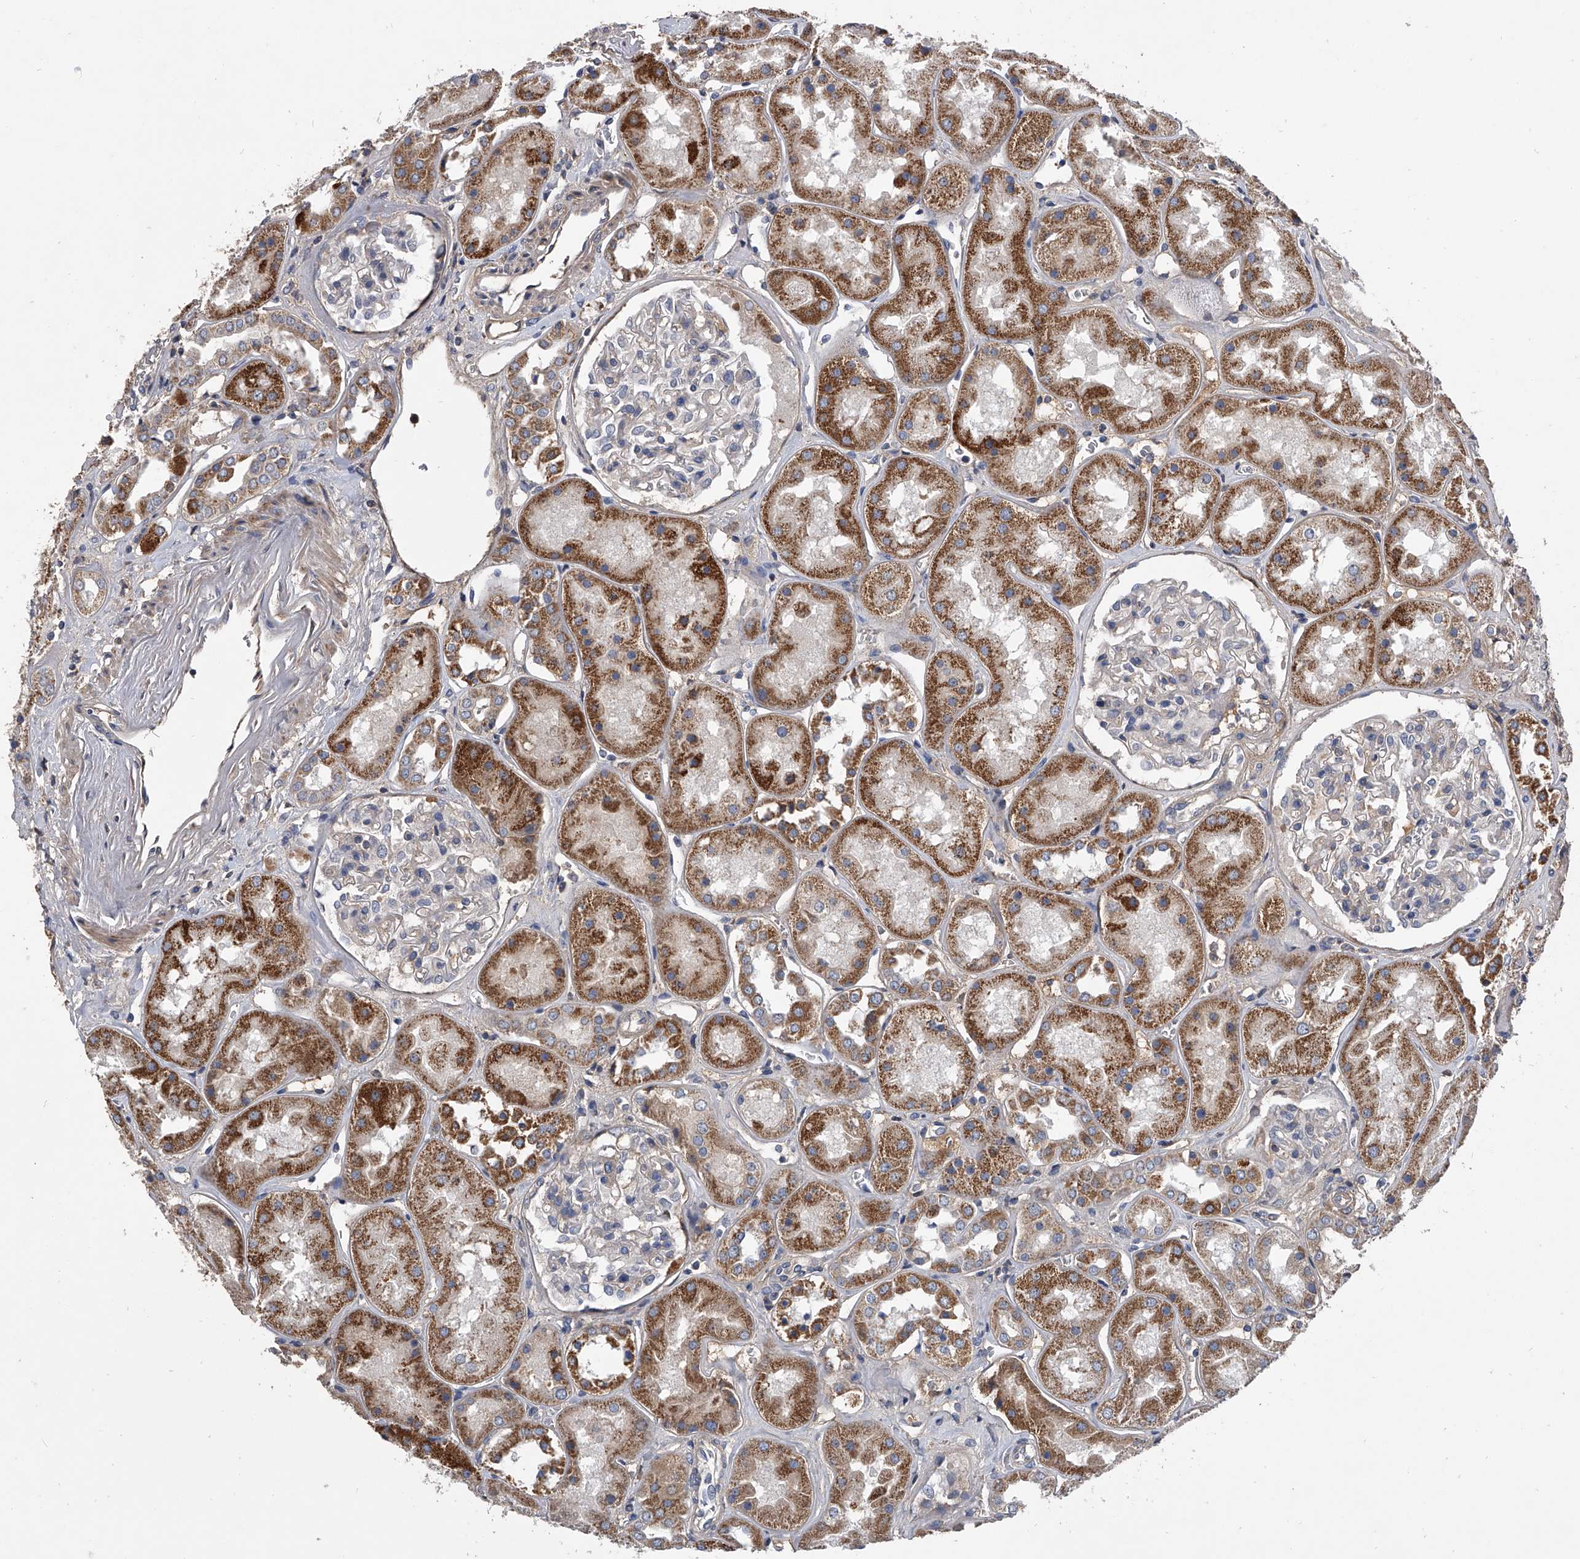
{"staining": {"intensity": "negative", "quantity": "none", "location": "none"}, "tissue": "kidney", "cell_type": "Cells in glomeruli", "image_type": "normal", "snomed": [{"axis": "morphology", "description": "Normal tissue, NOS"}, {"axis": "topography", "description": "Kidney"}], "caption": "This is a micrograph of immunohistochemistry staining of normal kidney, which shows no staining in cells in glomeruli.", "gene": "NRP1", "patient": {"sex": "male", "age": 70}}